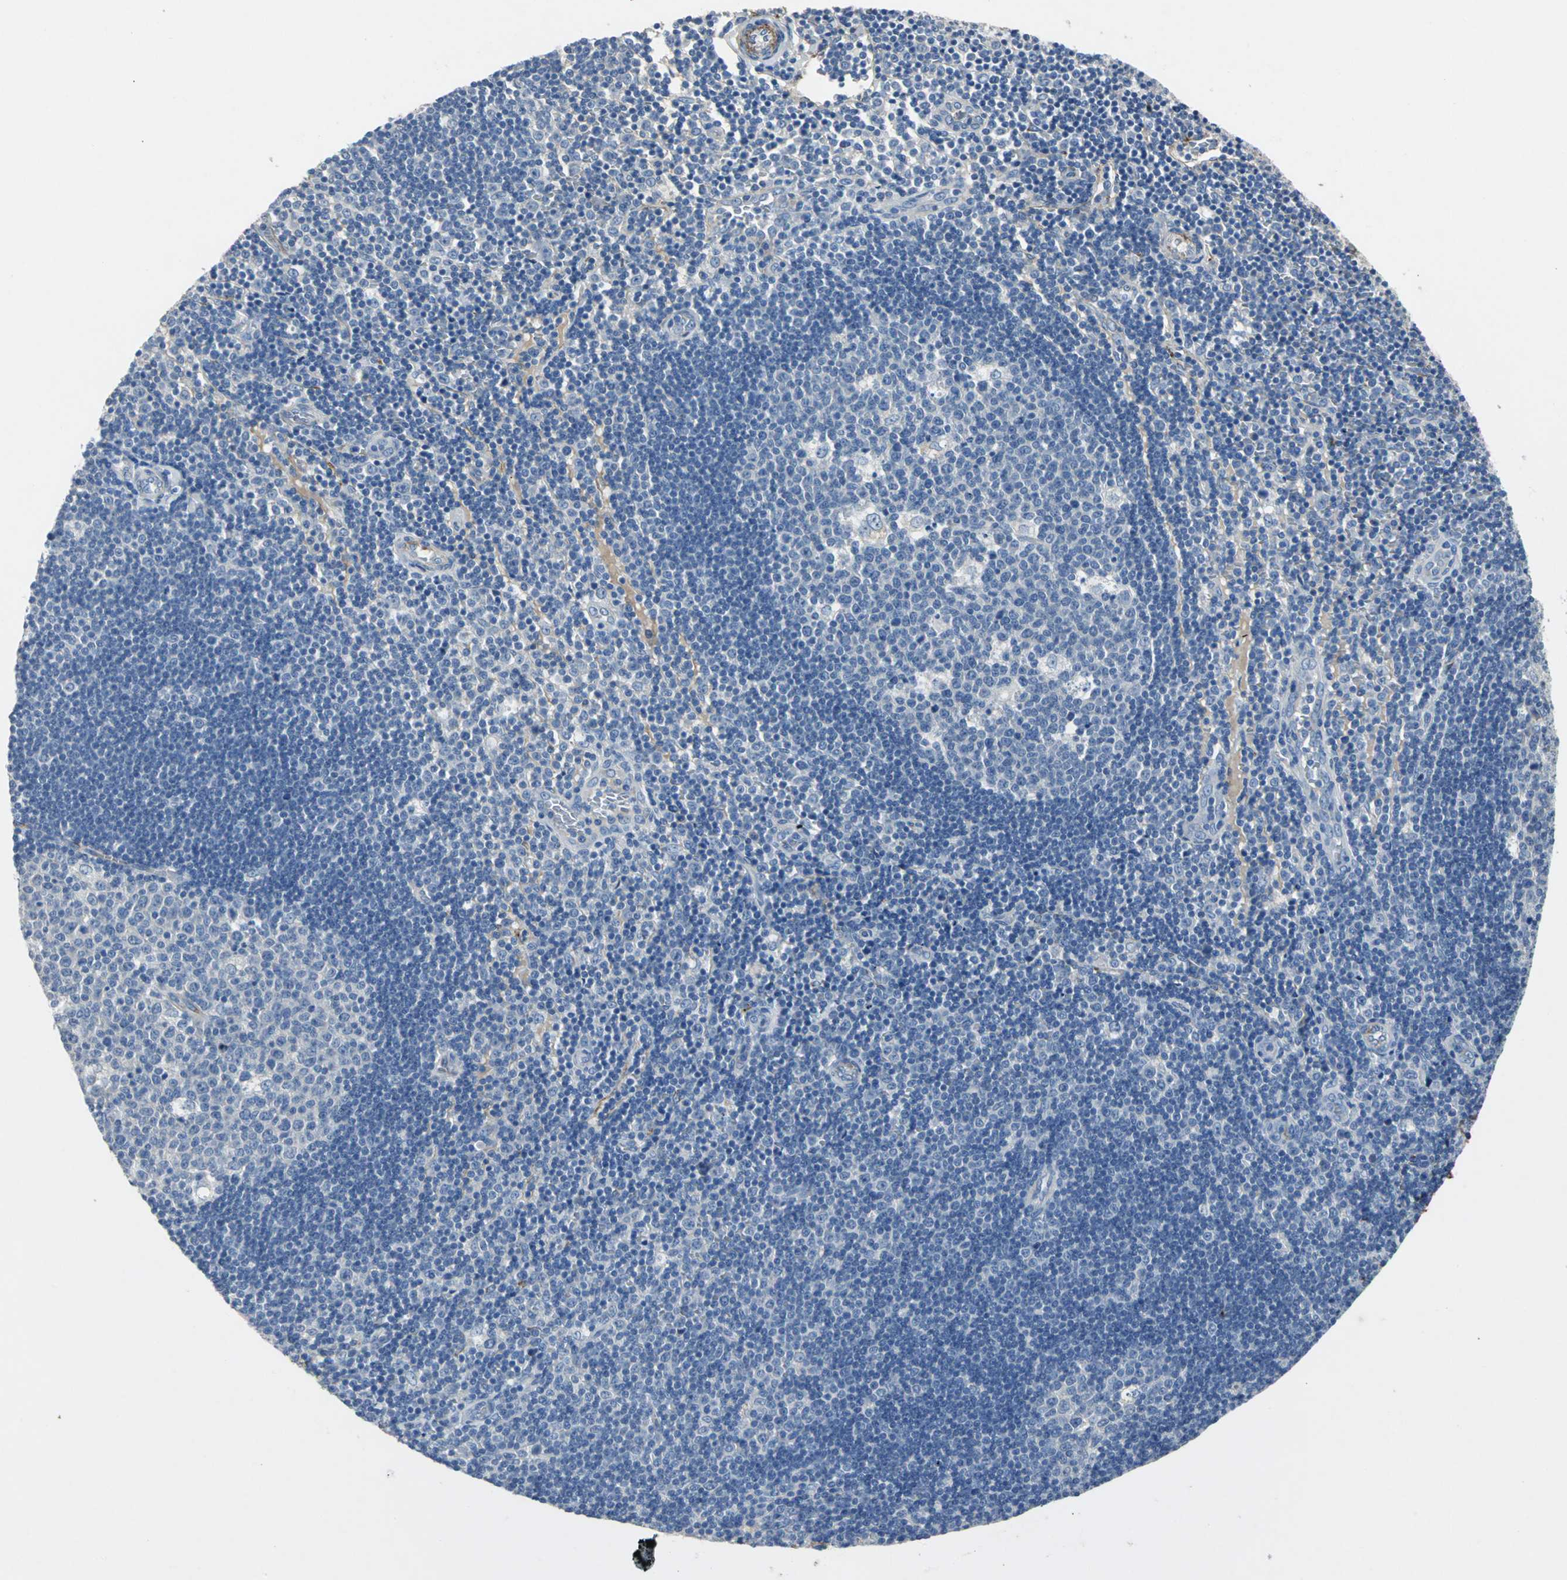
{"staining": {"intensity": "negative", "quantity": "none", "location": "none"}, "tissue": "lymph node", "cell_type": "Germinal center cells", "image_type": "normal", "snomed": [{"axis": "morphology", "description": "Normal tissue, NOS"}, {"axis": "topography", "description": "Lymph node"}, {"axis": "topography", "description": "Salivary gland"}], "caption": "The image demonstrates no staining of germinal center cells in normal lymph node. (DAB IHC, high magnification).", "gene": "EFNB3", "patient": {"sex": "male", "age": 8}}